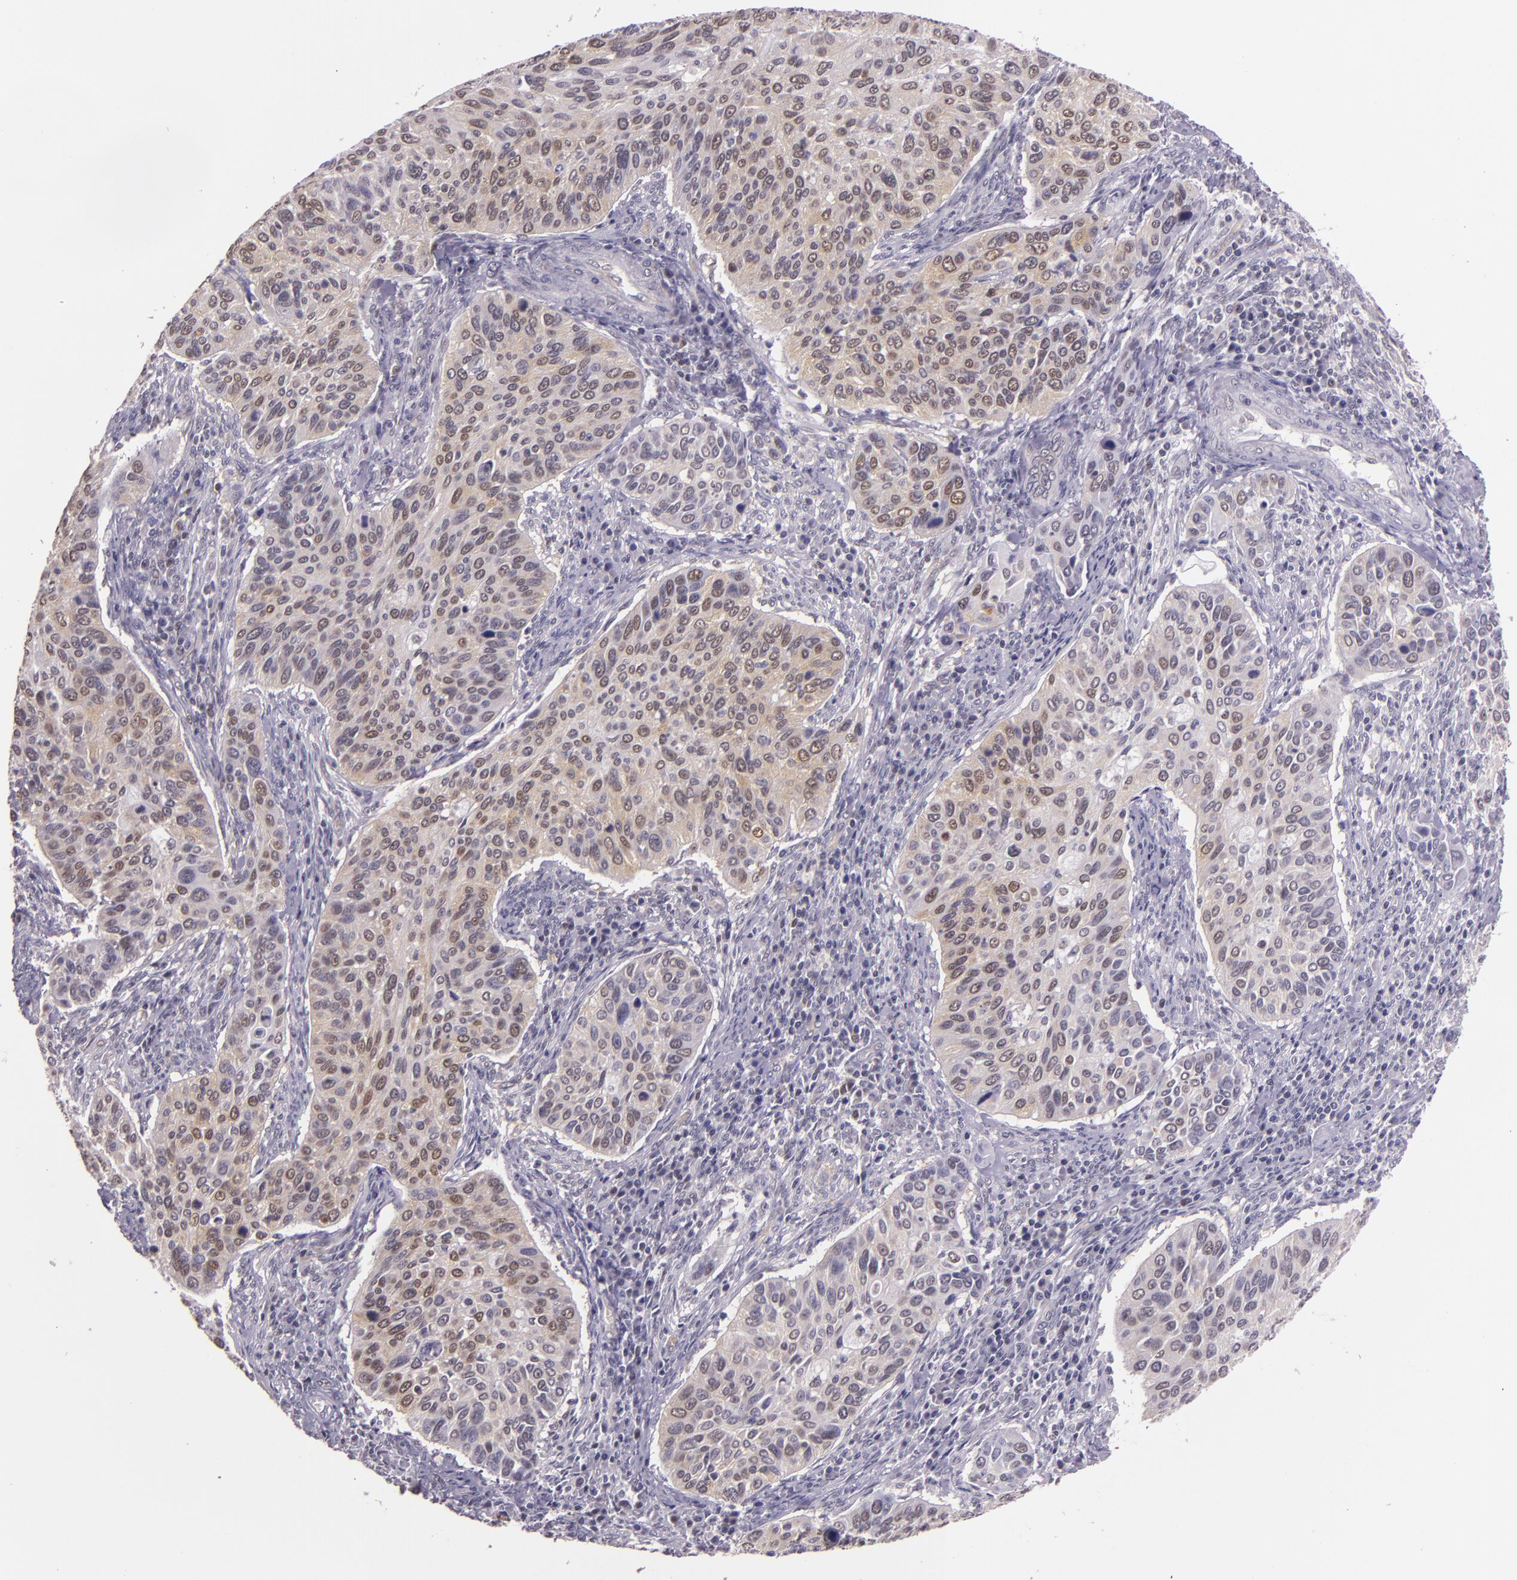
{"staining": {"intensity": "weak", "quantity": "25%-75%", "location": "cytoplasmic/membranous,nuclear"}, "tissue": "cervical cancer", "cell_type": "Tumor cells", "image_type": "cancer", "snomed": [{"axis": "morphology", "description": "Adenocarcinoma, NOS"}, {"axis": "topography", "description": "Cervix"}], "caption": "Cervical cancer (adenocarcinoma) was stained to show a protein in brown. There is low levels of weak cytoplasmic/membranous and nuclear staining in approximately 25%-75% of tumor cells. The staining was performed using DAB (3,3'-diaminobenzidine), with brown indicating positive protein expression. Nuclei are stained blue with hematoxylin.", "gene": "HSPA8", "patient": {"sex": "female", "age": 29}}